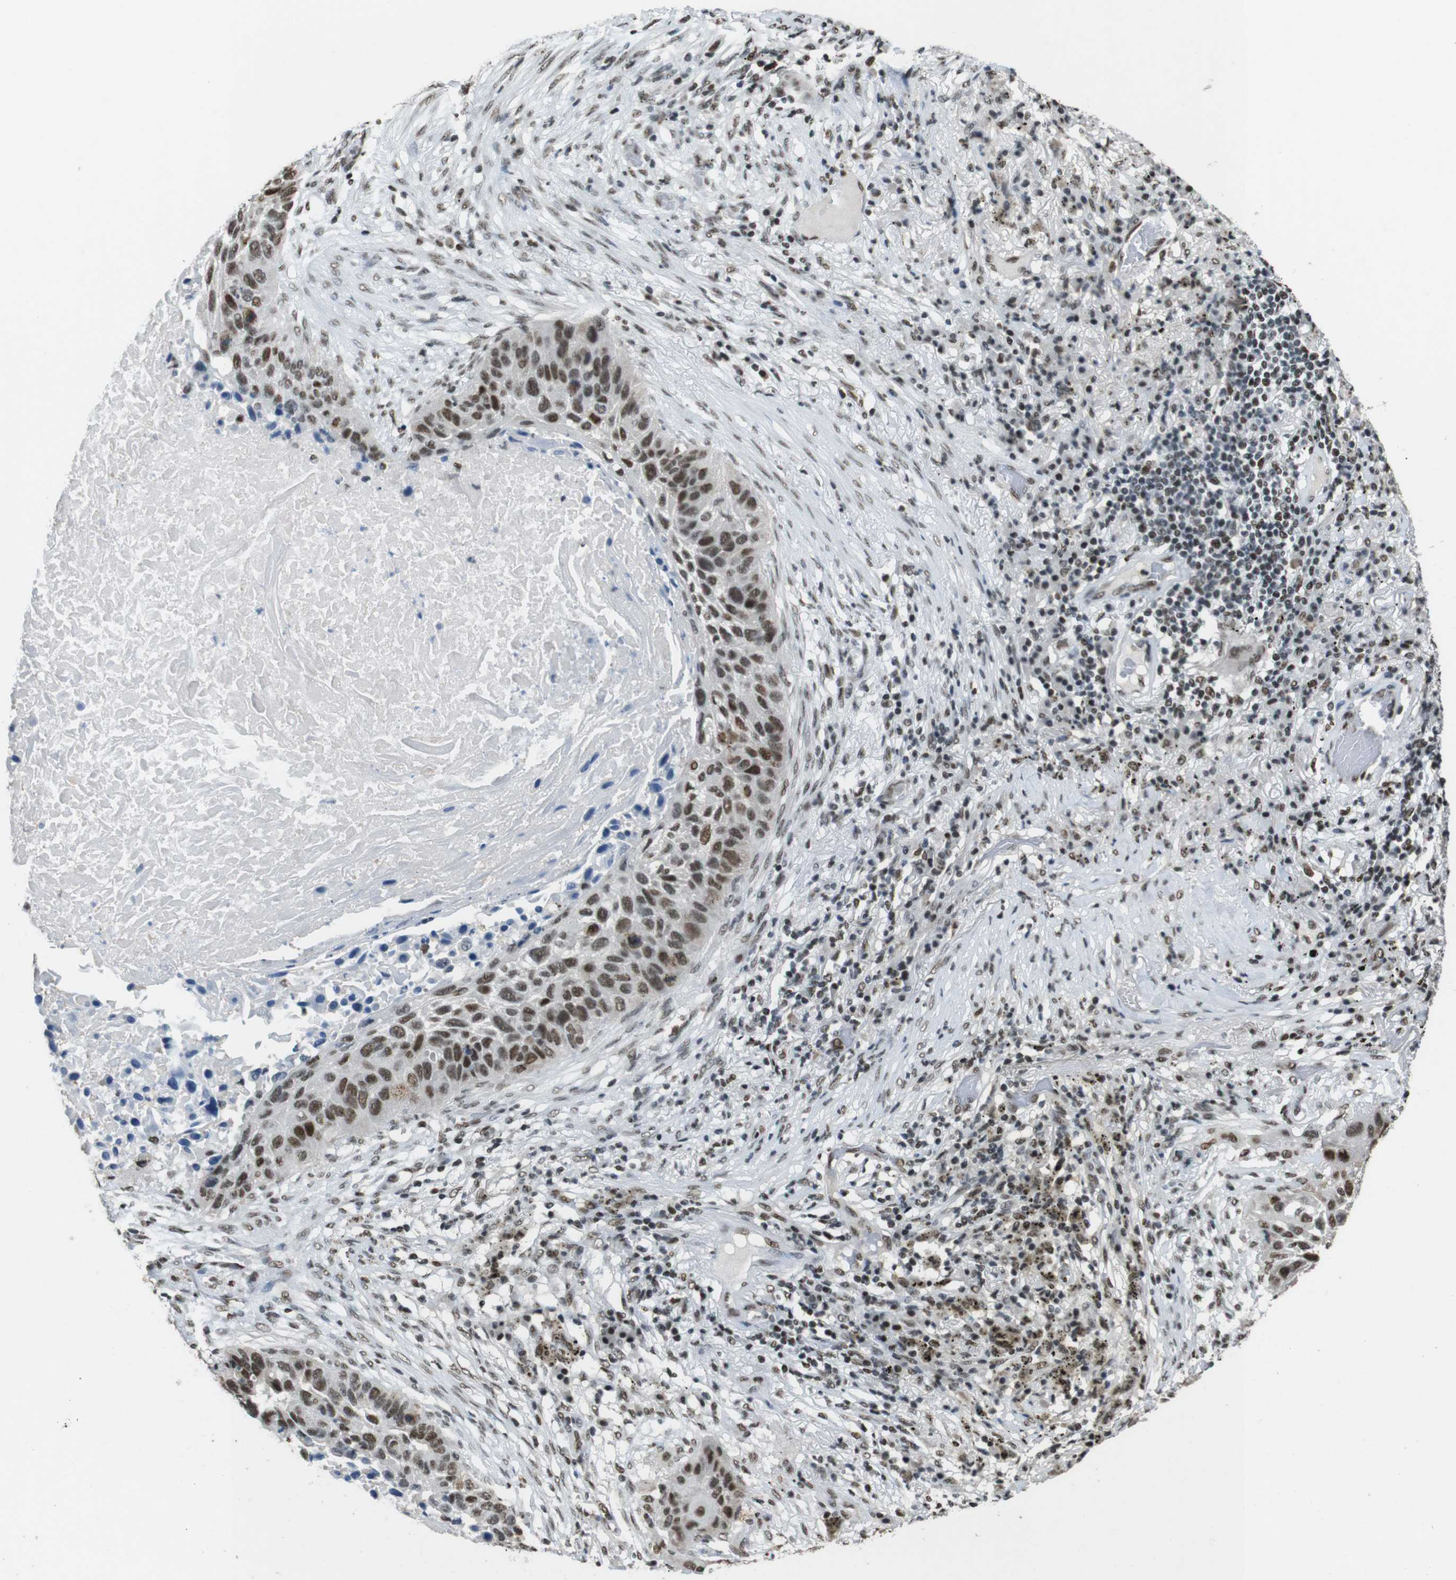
{"staining": {"intensity": "moderate", "quantity": ">75%", "location": "nuclear"}, "tissue": "lung cancer", "cell_type": "Tumor cells", "image_type": "cancer", "snomed": [{"axis": "morphology", "description": "Squamous cell carcinoma, NOS"}, {"axis": "topography", "description": "Lung"}], "caption": "This is an image of immunohistochemistry (IHC) staining of lung cancer, which shows moderate staining in the nuclear of tumor cells.", "gene": "CSNK2B", "patient": {"sex": "male", "age": 57}}